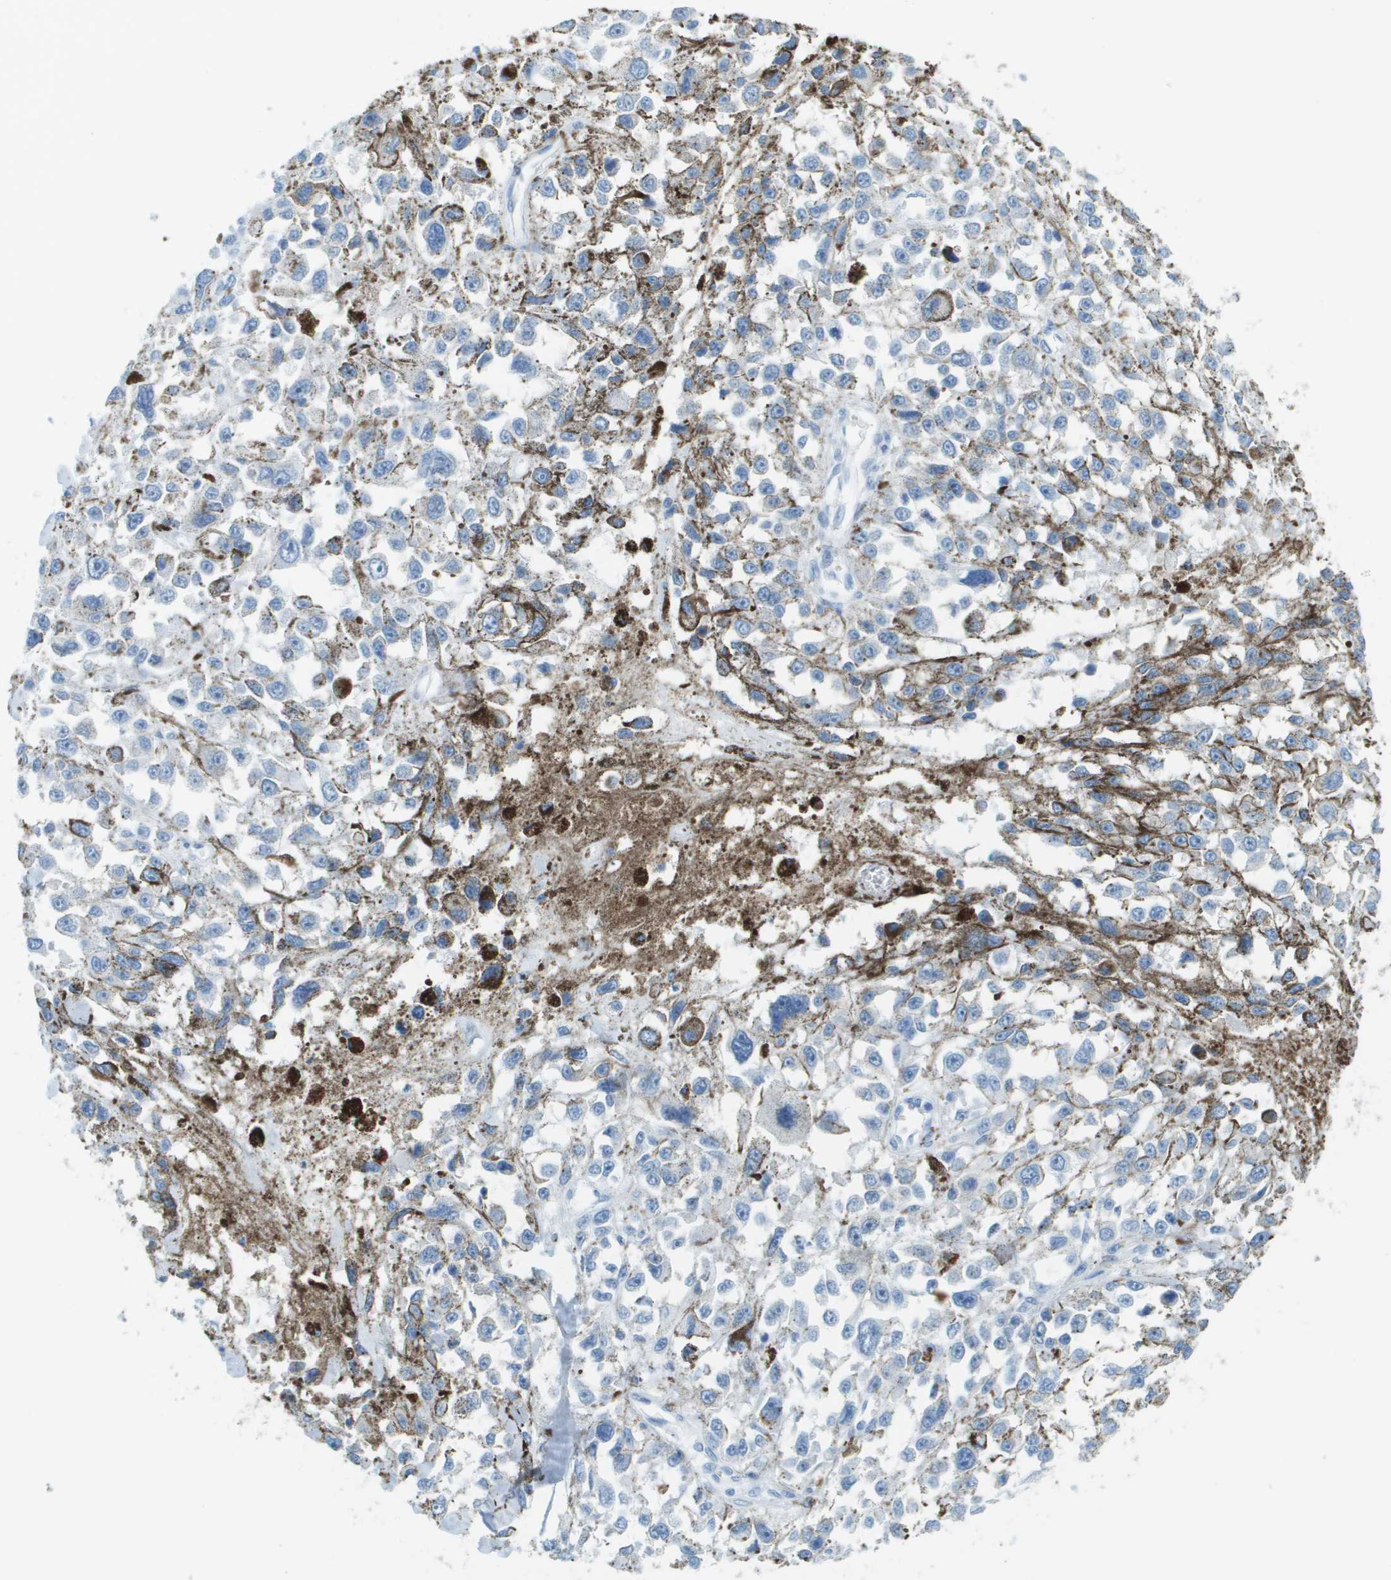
{"staining": {"intensity": "negative", "quantity": "none", "location": "none"}, "tissue": "melanoma", "cell_type": "Tumor cells", "image_type": "cancer", "snomed": [{"axis": "morphology", "description": "Malignant melanoma, Metastatic site"}, {"axis": "topography", "description": "Lymph node"}], "caption": "Tumor cells are negative for protein expression in human malignant melanoma (metastatic site). (DAB immunohistochemistry, high magnification).", "gene": "CDHR2", "patient": {"sex": "male", "age": 59}}